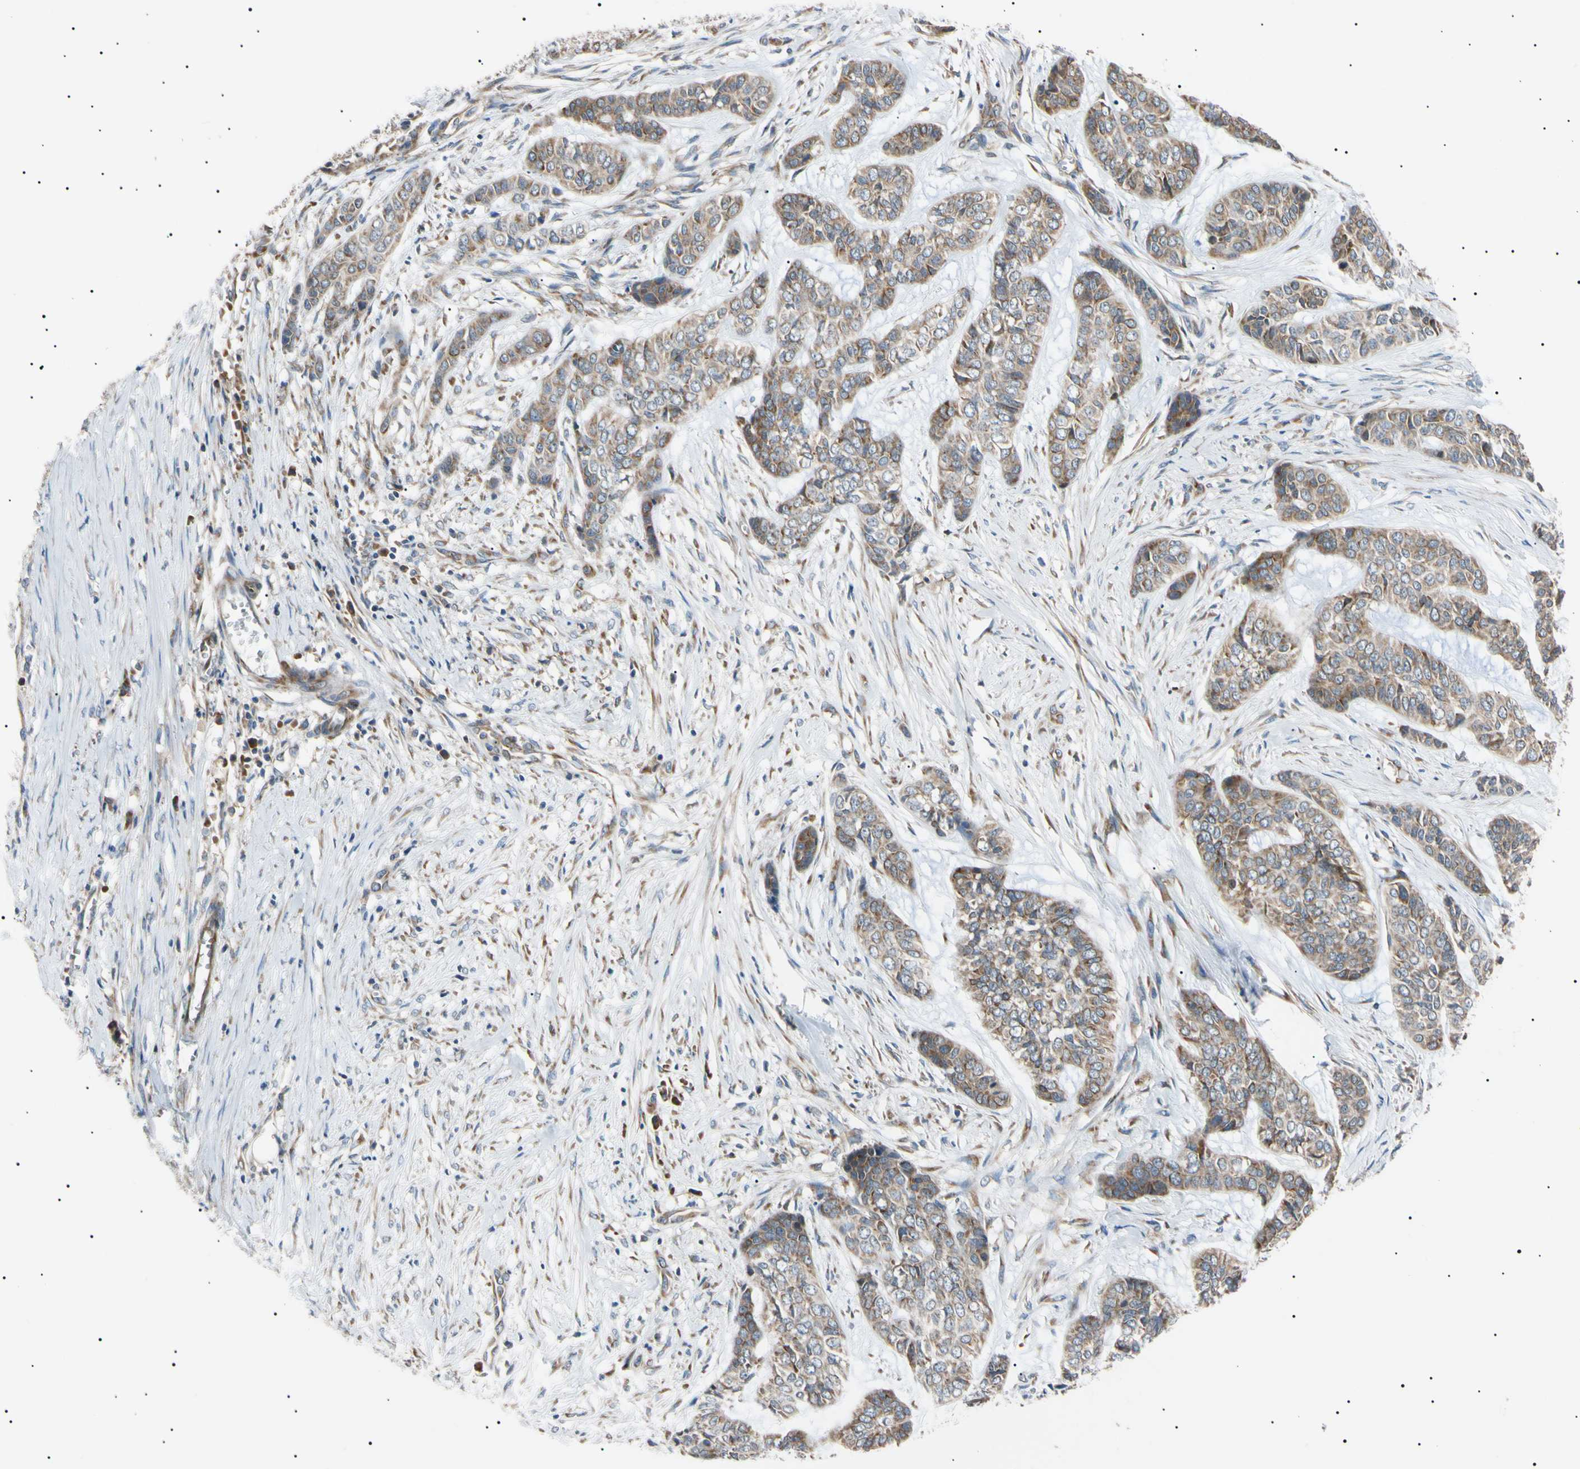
{"staining": {"intensity": "moderate", "quantity": ">75%", "location": "cytoplasmic/membranous"}, "tissue": "skin cancer", "cell_type": "Tumor cells", "image_type": "cancer", "snomed": [{"axis": "morphology", "description": "Basal cell carcinoma"}, {"axis": "topography", "description": "Skin"}], "caption": "This is a micrograph of IHC staining of basal cell carcinoma (skin), which shows moderate positivity in the cytoplasmic/membranous of tumor cells.", "gene": "VAPA", "patient": {"sex": "female", "age": 64}}